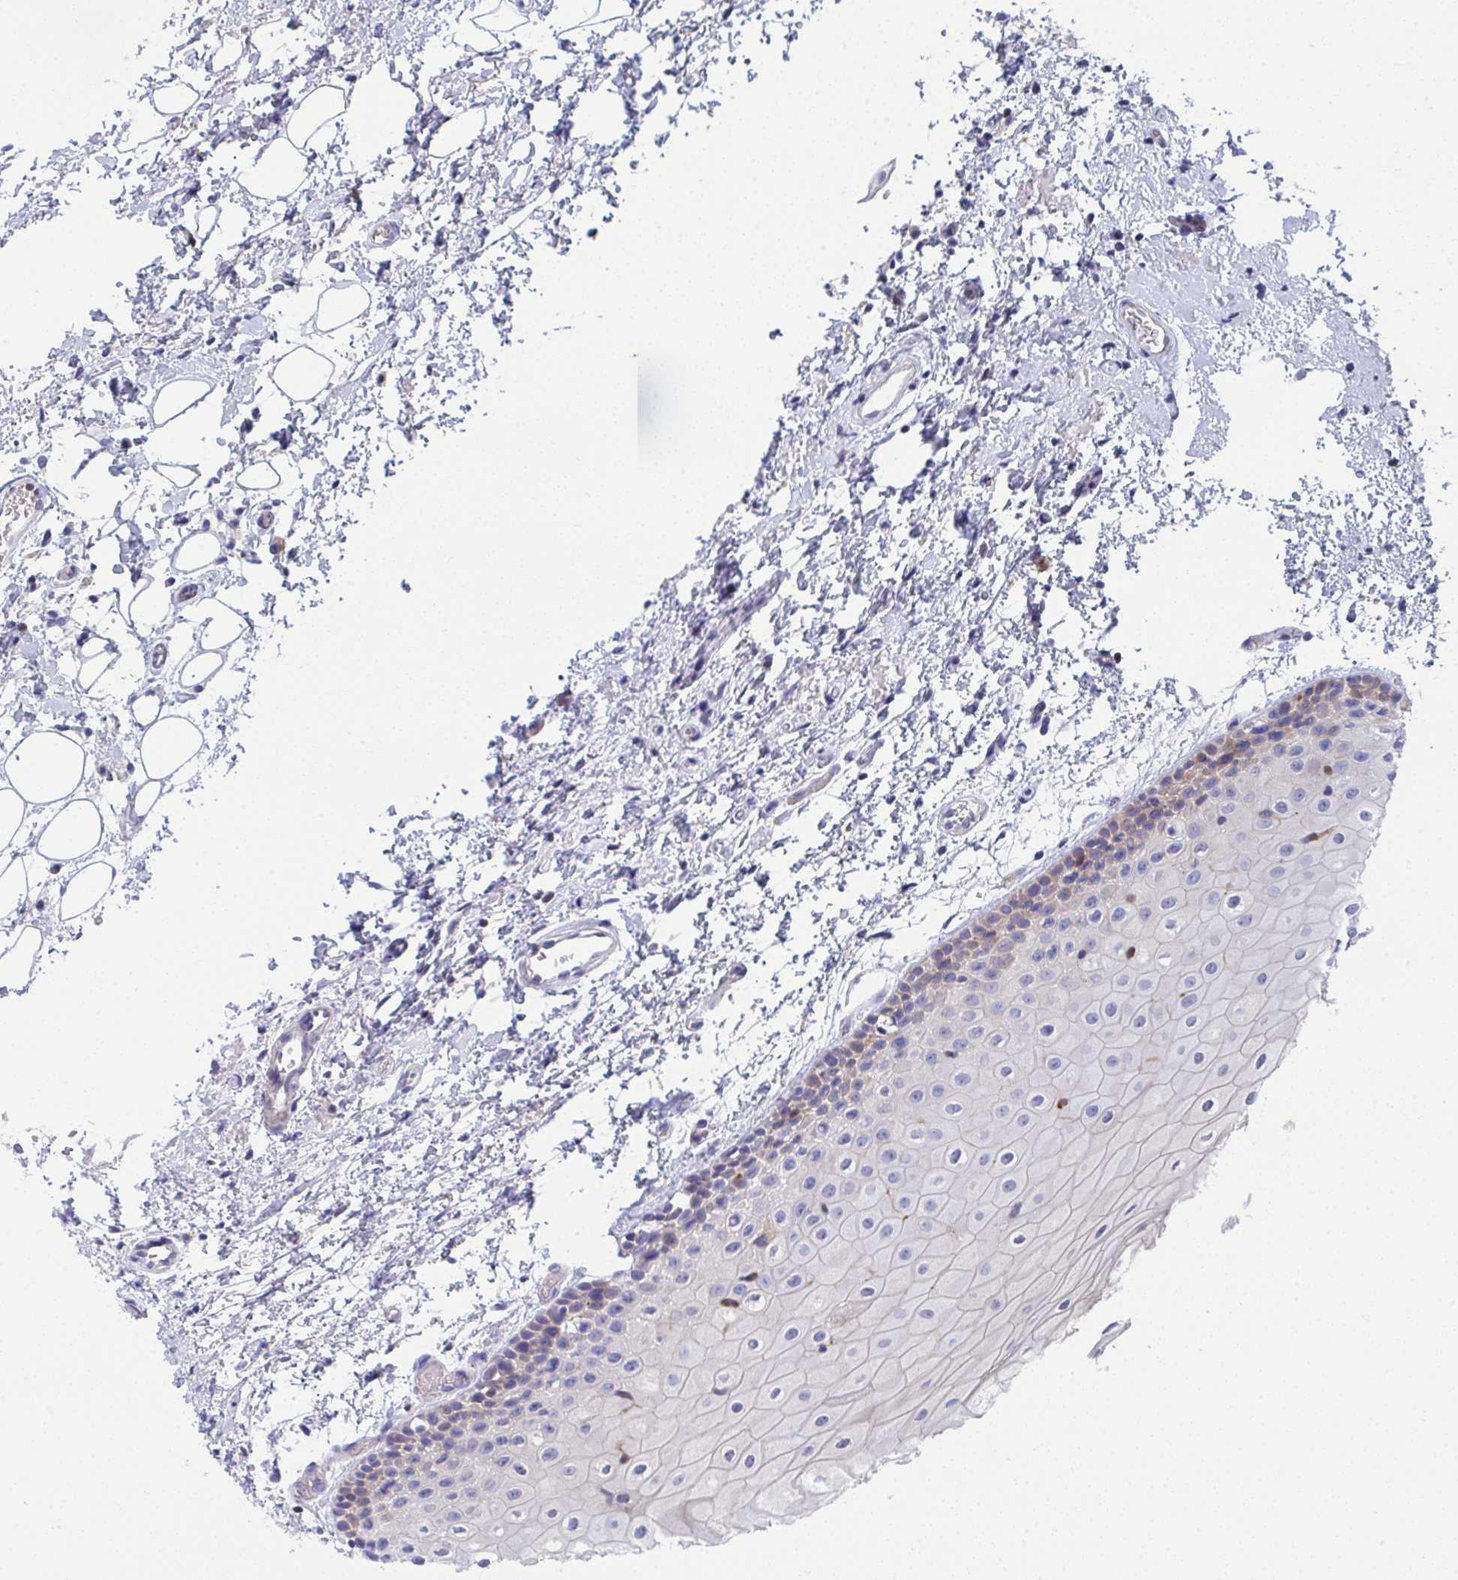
{"staining": {"intensity": "moderate", "quantity": "<25%", "location": "cytoplasmic/membranous"}, "tissue": "oral mucosa", "cell_type": "Squamous epithelial cells", "image_type": "normal", "snomed": [{"axis": "morphology", "description": "Normal tissue, NOS"}, {"axis": "topography", "description": "Oral tissue"}], "caption": "DAB immunohistochemical staining of unremarkable oral mucosa displays moderate cytoplasmic/membranous protein expression in about <25% of squamous epithelial cells. (DAB IHC with brightfield microscopy, high magnification).", "gene": "AOC2", "patient": {"sex": "female", "age": 82}}